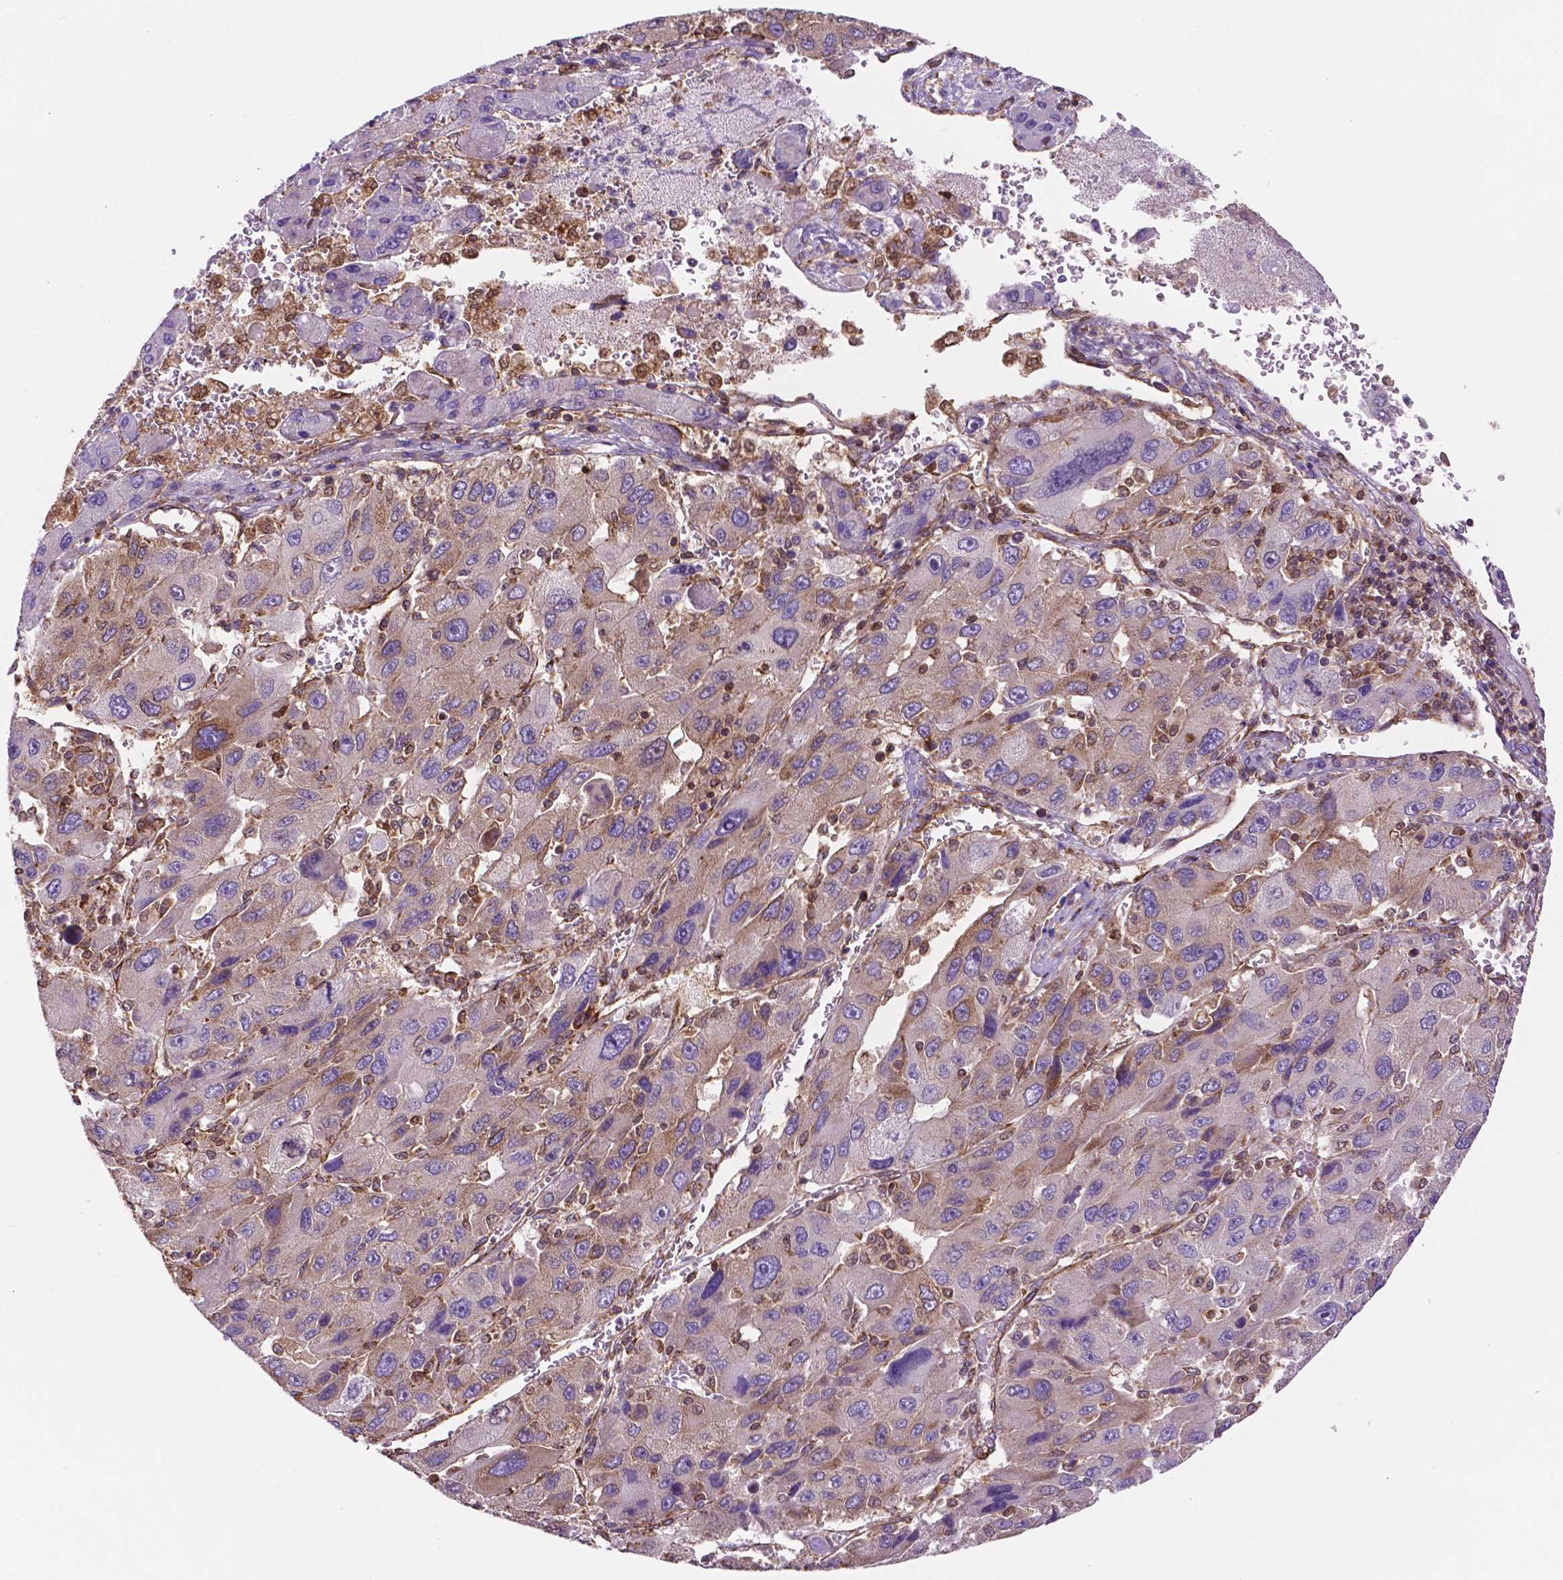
{"staining": {"intensity": "weak", "quantity": "<25%", "location": "cytoplasmic/membranous"}, "tissue": "liver cancer", "cell_type": "Tumor cells", "image_type": "cancer", "snomed": [{"axis": "morphology", "description": "Carcinoma, Hepatocellular, NOS"}, {"axis": "topography", "description": "Liver"}], "caption": "Tumor cells show no significant positivity in liver cancer (hepatocellular carcinoma).", "gene": "DCN", "patient": {"sex": "female", "age": 41}}